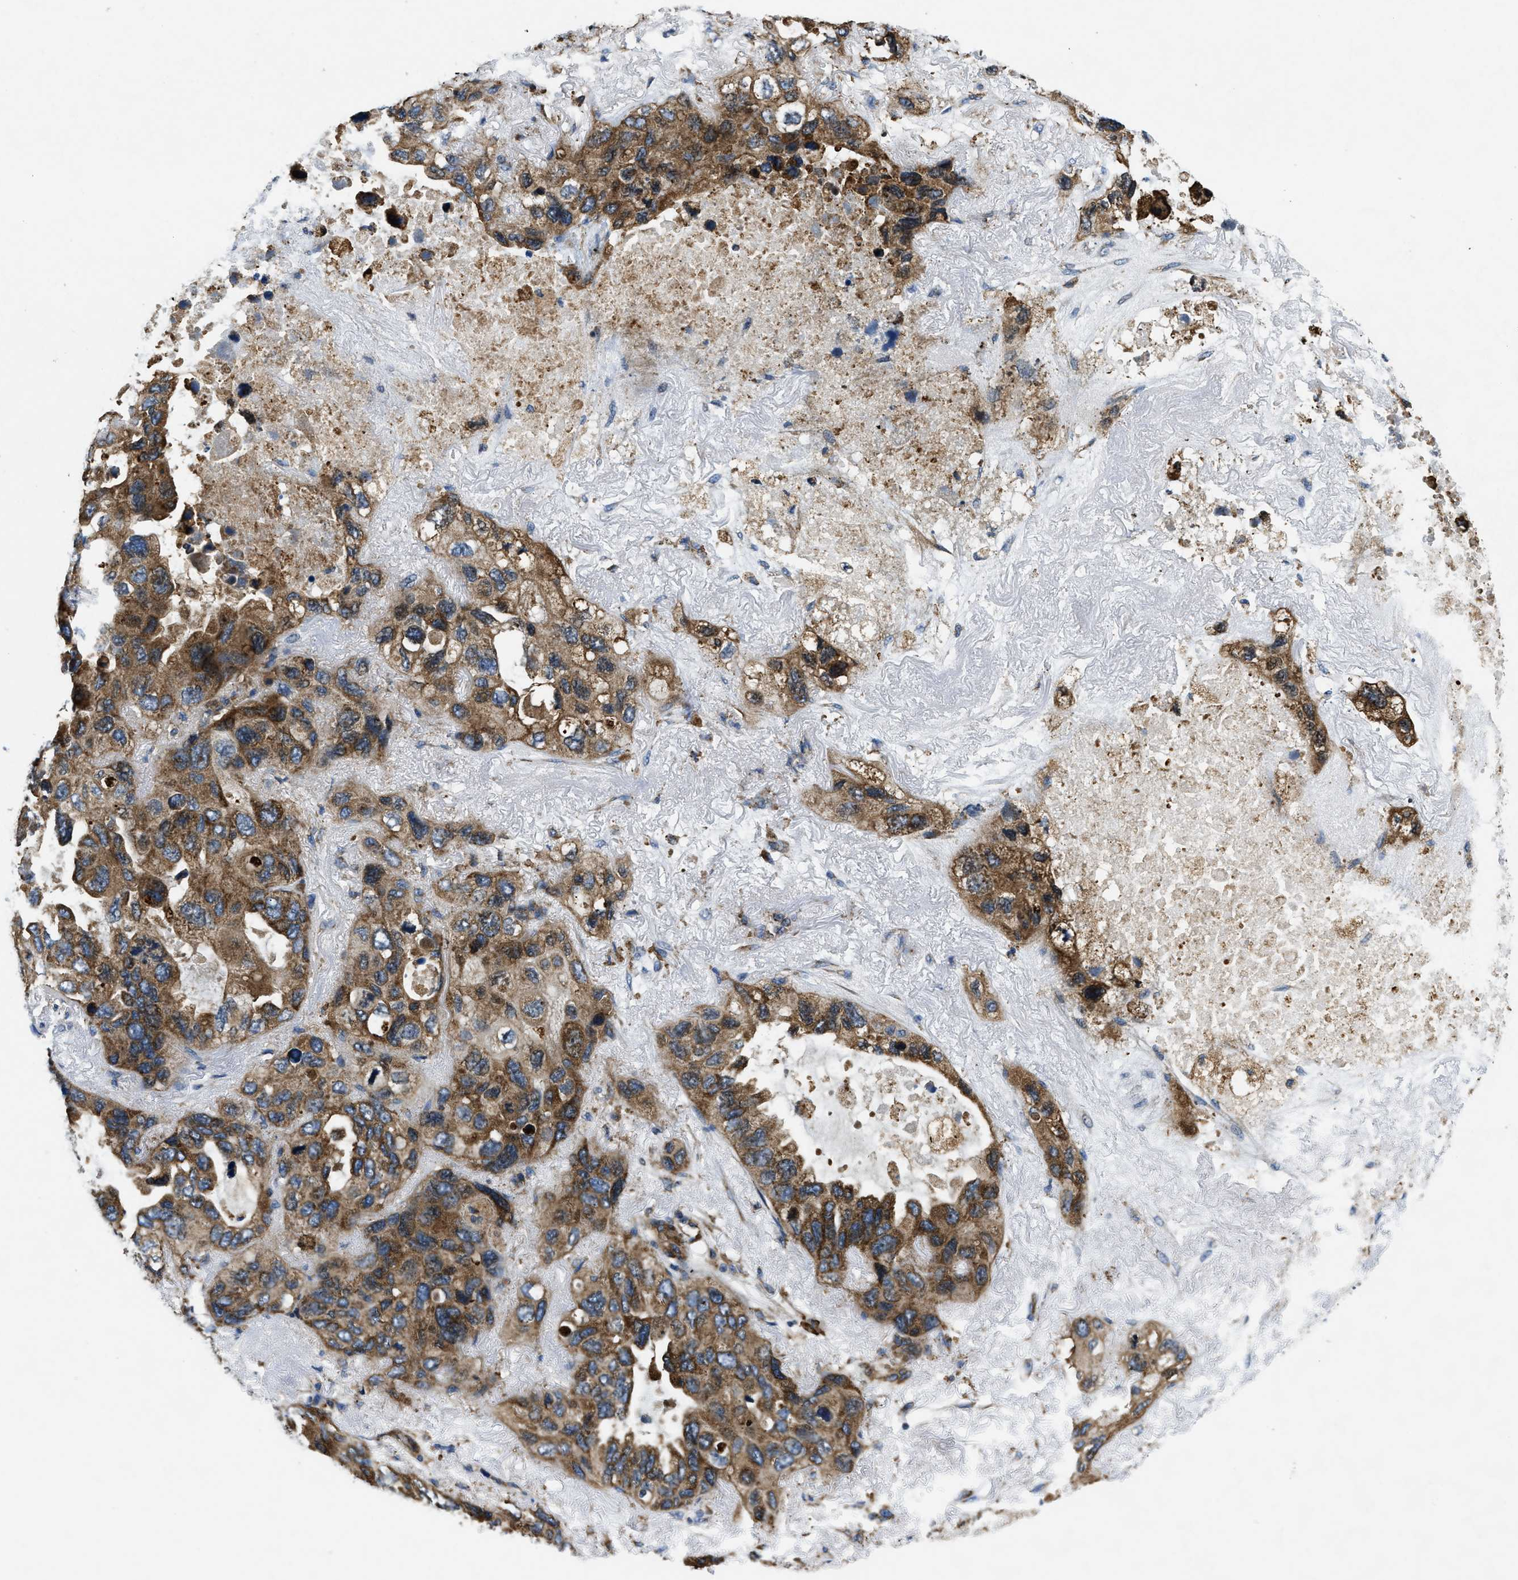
{"staining": {"intensity": "moderate", "quantity": ">75%", "location": "cytoplasmic/membranous"}, "tissue": "lung cancer", "cell_type": "Tumor cells", "image_type": "cancer", "snomed": [{"axis": "morphology", "description": "Squamous cell carcinoma, NOS"}, {"axis": "topography", "description": "Lung"}], "caption": "Lung squamous cell carcinoma stained for a protein demonstrates moderate cytoplasmic/membranous positivity in tumor cells.", "gene": "CSPG4", "patient": {"sex": "female", "age": 73}}